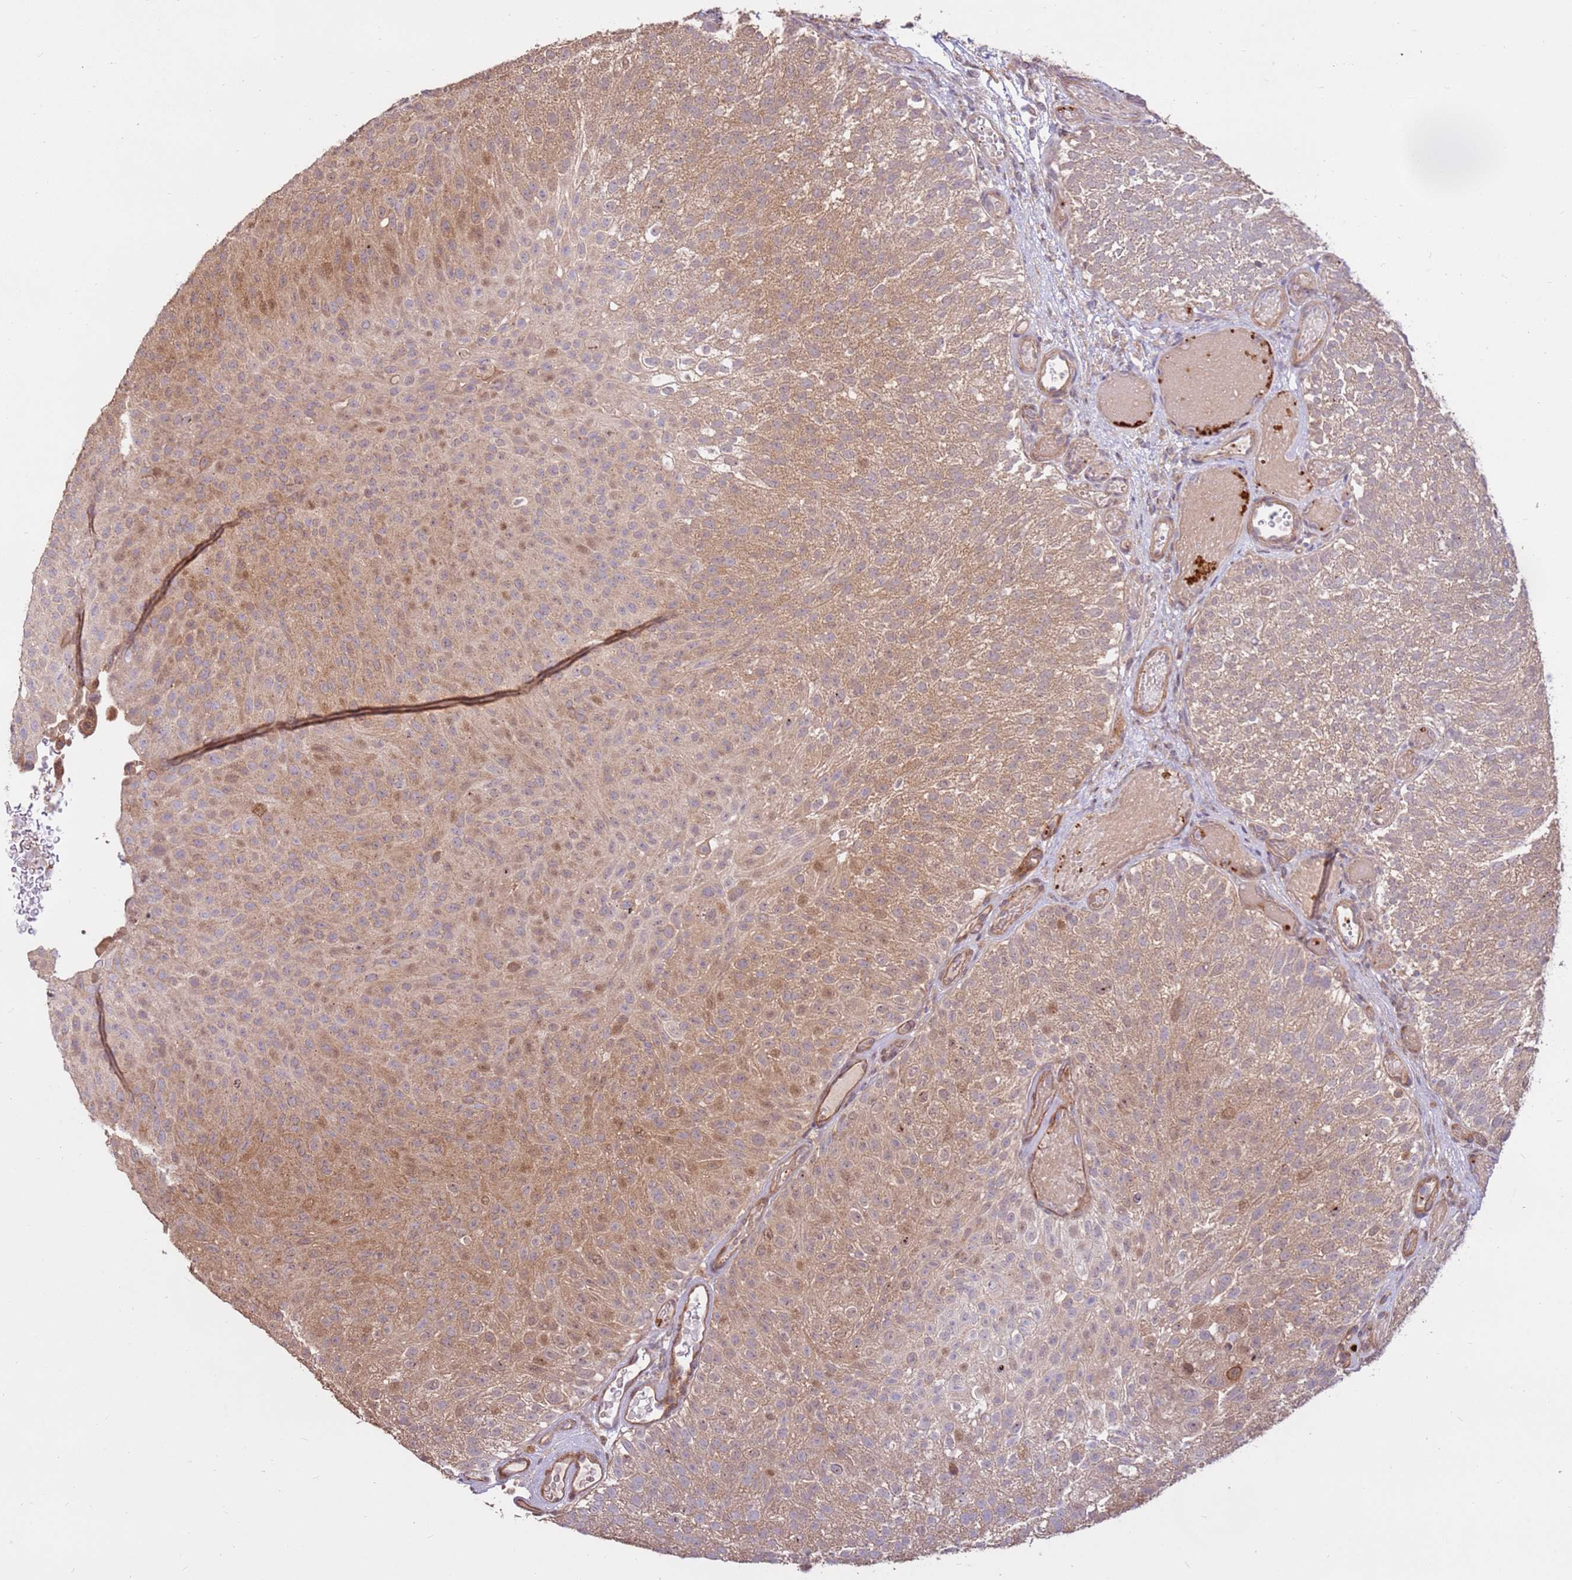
{"staining": {"intensity": "weak", "quantity": ">75%", "location": "cytoplasmic/membranous,nuclear"}, "tissue": "urothelial cancer", "cell_type": "Tumor cells", "image_type": "cancer", "snomed": [{"axis": "morphology", "description": "Urothelial carcinoma, Low grade"}, {"axis": "topography", "description": "Urinary bladder"}], "caption": "The image demonstrates immunohistochemical staining of urothelial cancer. There is weak cytoplasmic/membranous and nuclear expression is present in about >75% of tumor cells.", "gene": "CCDC112", "patient": {"sex": "male", "age": 78}}